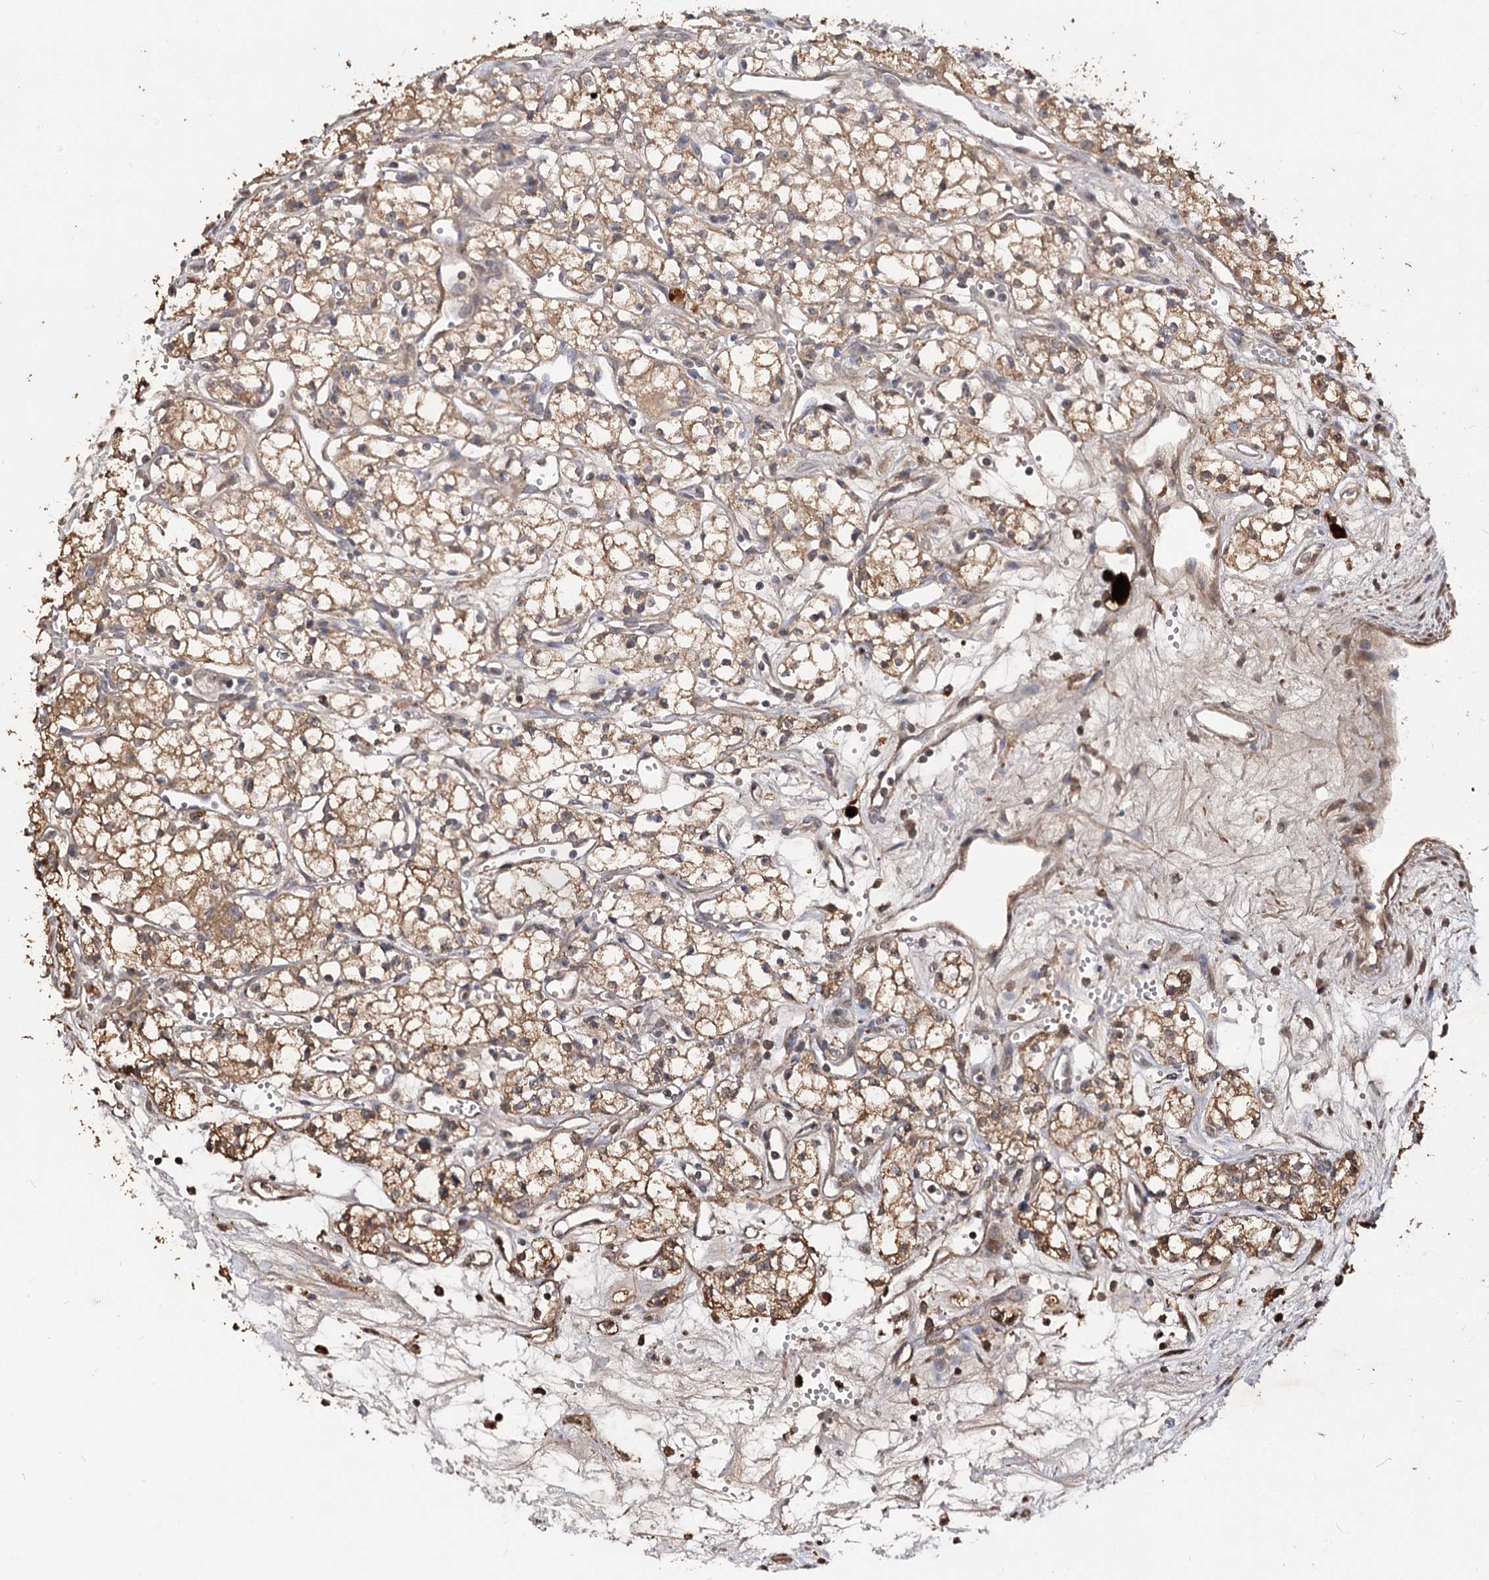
{"staining": {"intensity": "moderate", "quantity": ">75%", "location": "cytoplasmic/membranous"}, "tissue": "renal cancer", "cell_type": "Tumor cells", "image_type": "cancer", "snomed": [{"axis": "morphology", "description": "Adenocarcinoma, NOS"}, {"axis": "topography", "description": "Kidney"}], "caption": "This micrograph reveals immunohistochemistry (IHC) staining of adenocarcinoma (renal), with medium moderate cytoplasmic/membranous positivity in about >75% of tumor cells.", "gene": "ARL13A", "patient": {"sex": "male", "age": 59}}